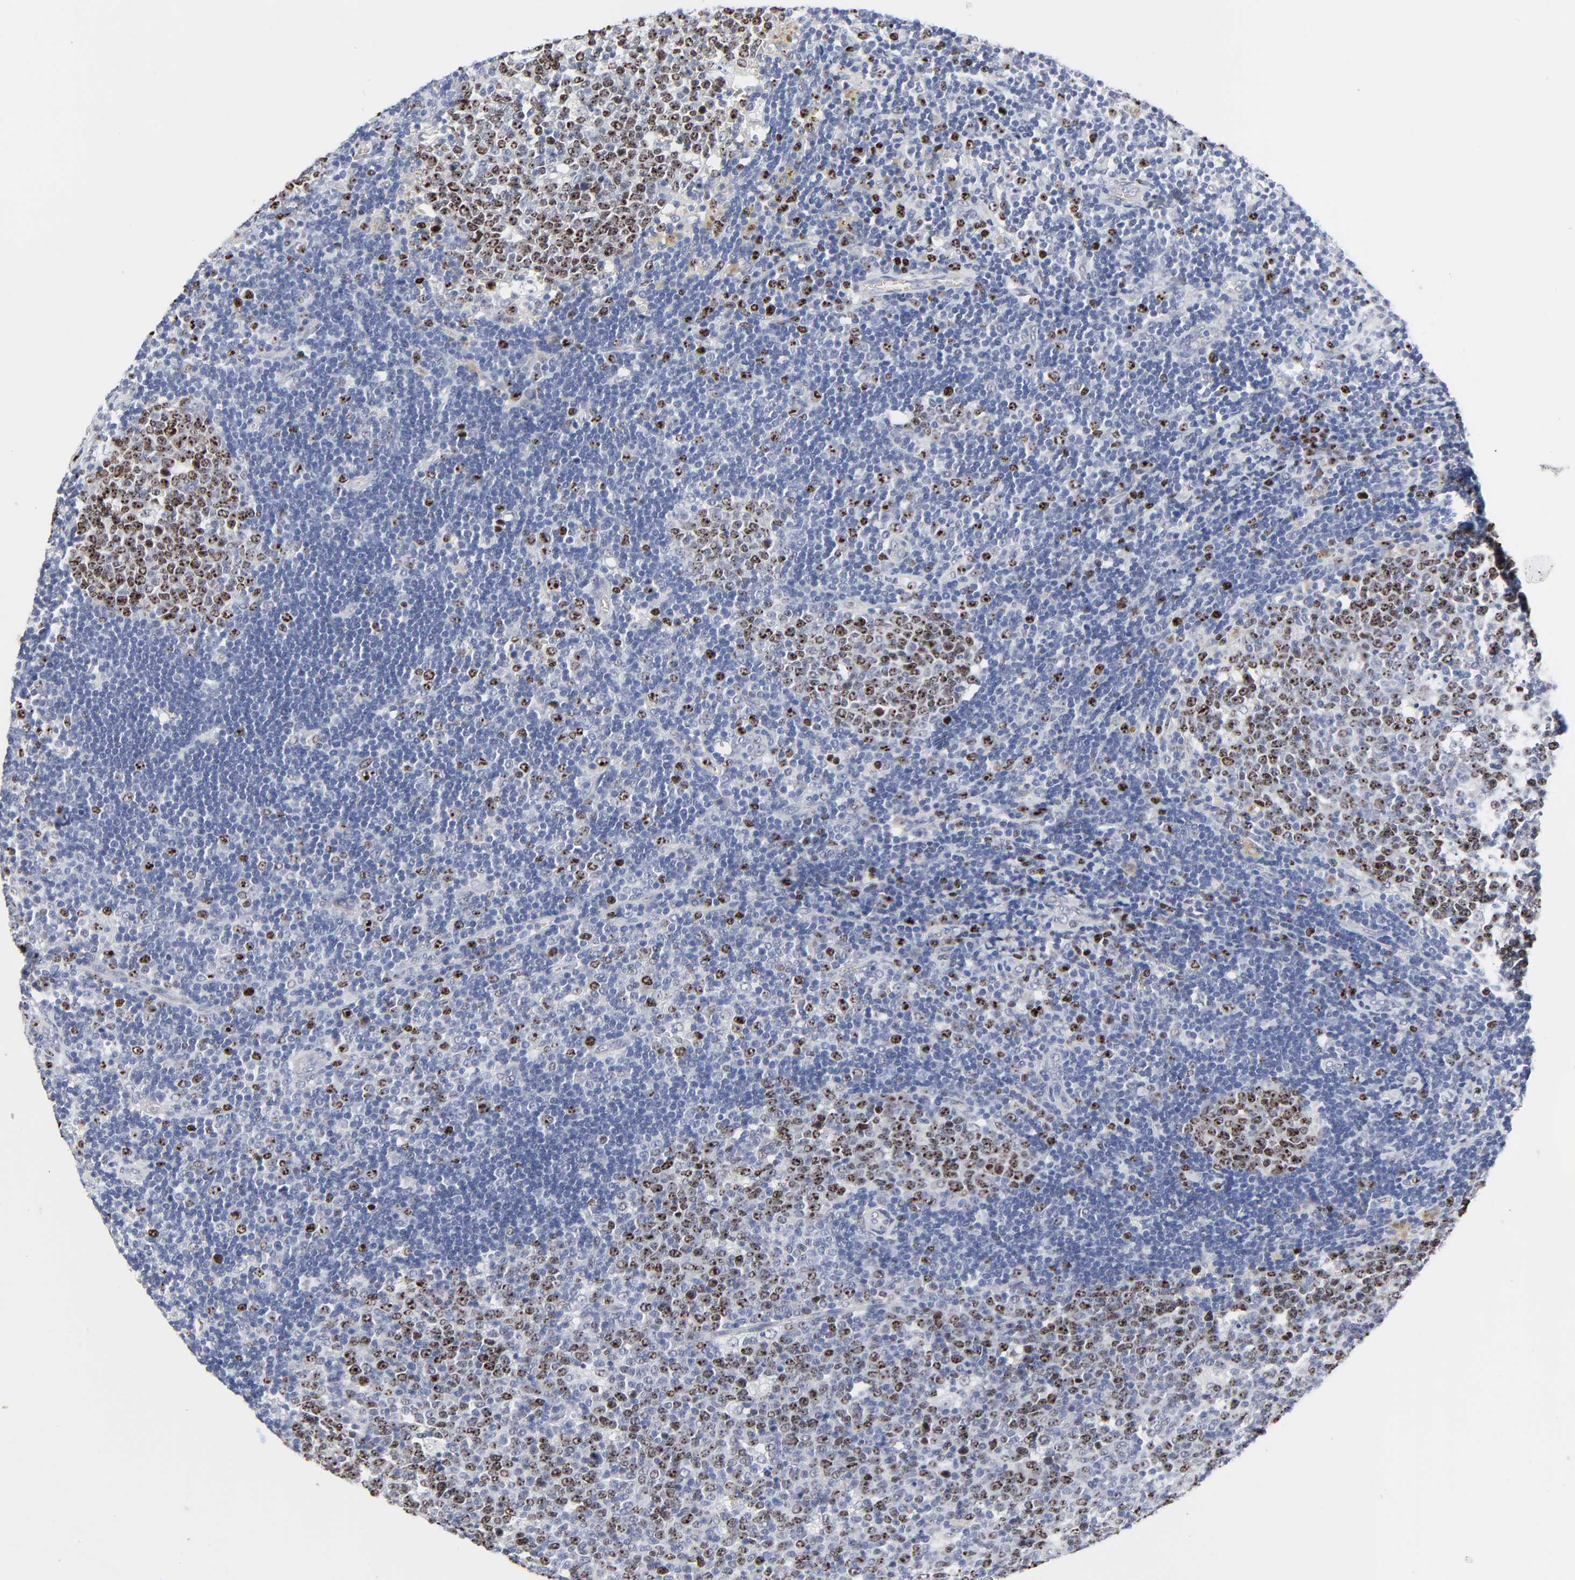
{"staining": {"intensity": "moderate", "quantity": ">75%", "location": "nuclear"}, "tissue": "lymph node", "cell_type": "Germinal center cells", "image_type": "normal", "snomed": [{"axis": "morphology", "description": "Normal tissue, NOS"}, {"axis": "topography", "description": "Lymph node"}, {"axis": "topography", "description": "Salivary gland"}], "caption": "A medium amount of moderate nuclear positivity is identified in about >75% of germinal center cells in benign lymph node. (Stains: DAB (3,3'-diaminobenzidine) in brown, nuclei in blue, Microscopy: brightfield microscopy at high magnification).", "gene": "ZNF589", "patient": {"sex": "male", "age": 8}}